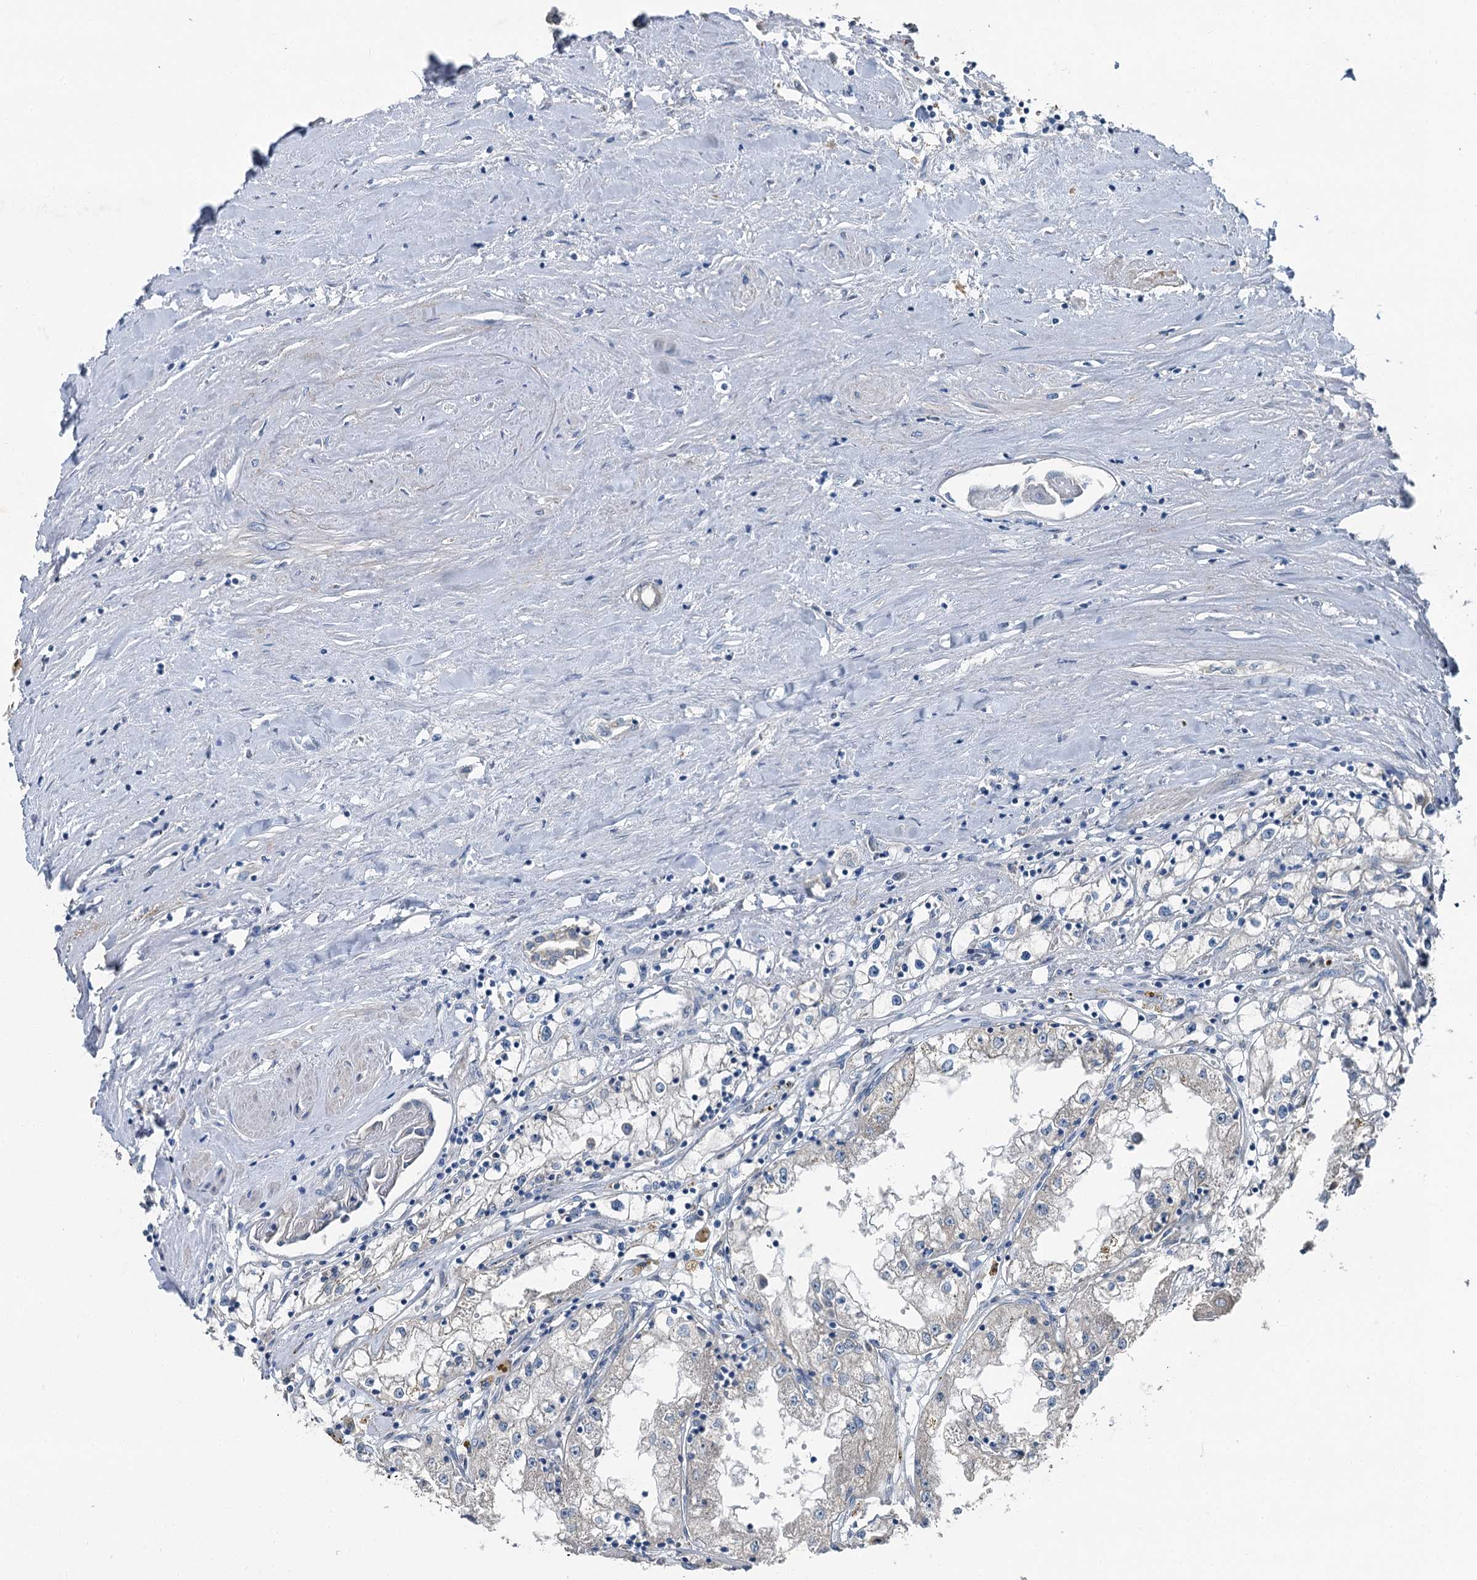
{"staining": {"intensity": "negative", "quantity": "none", "location": "none"}, "tissue": "renal cancer", "cell_type": "Tumor cells", "image_type": "cancer", "snomed": [{"axis": "morphology", "description": "Adenocarcinoma, NOS"}, {"axis": "topography", "description": "Kidney"}], "caption": "Tumor cells are negative for protein expression in human adenocarcinoma (renal).", "gene": "C6orf120", "patient": {"sex": "male", "age": 56}}